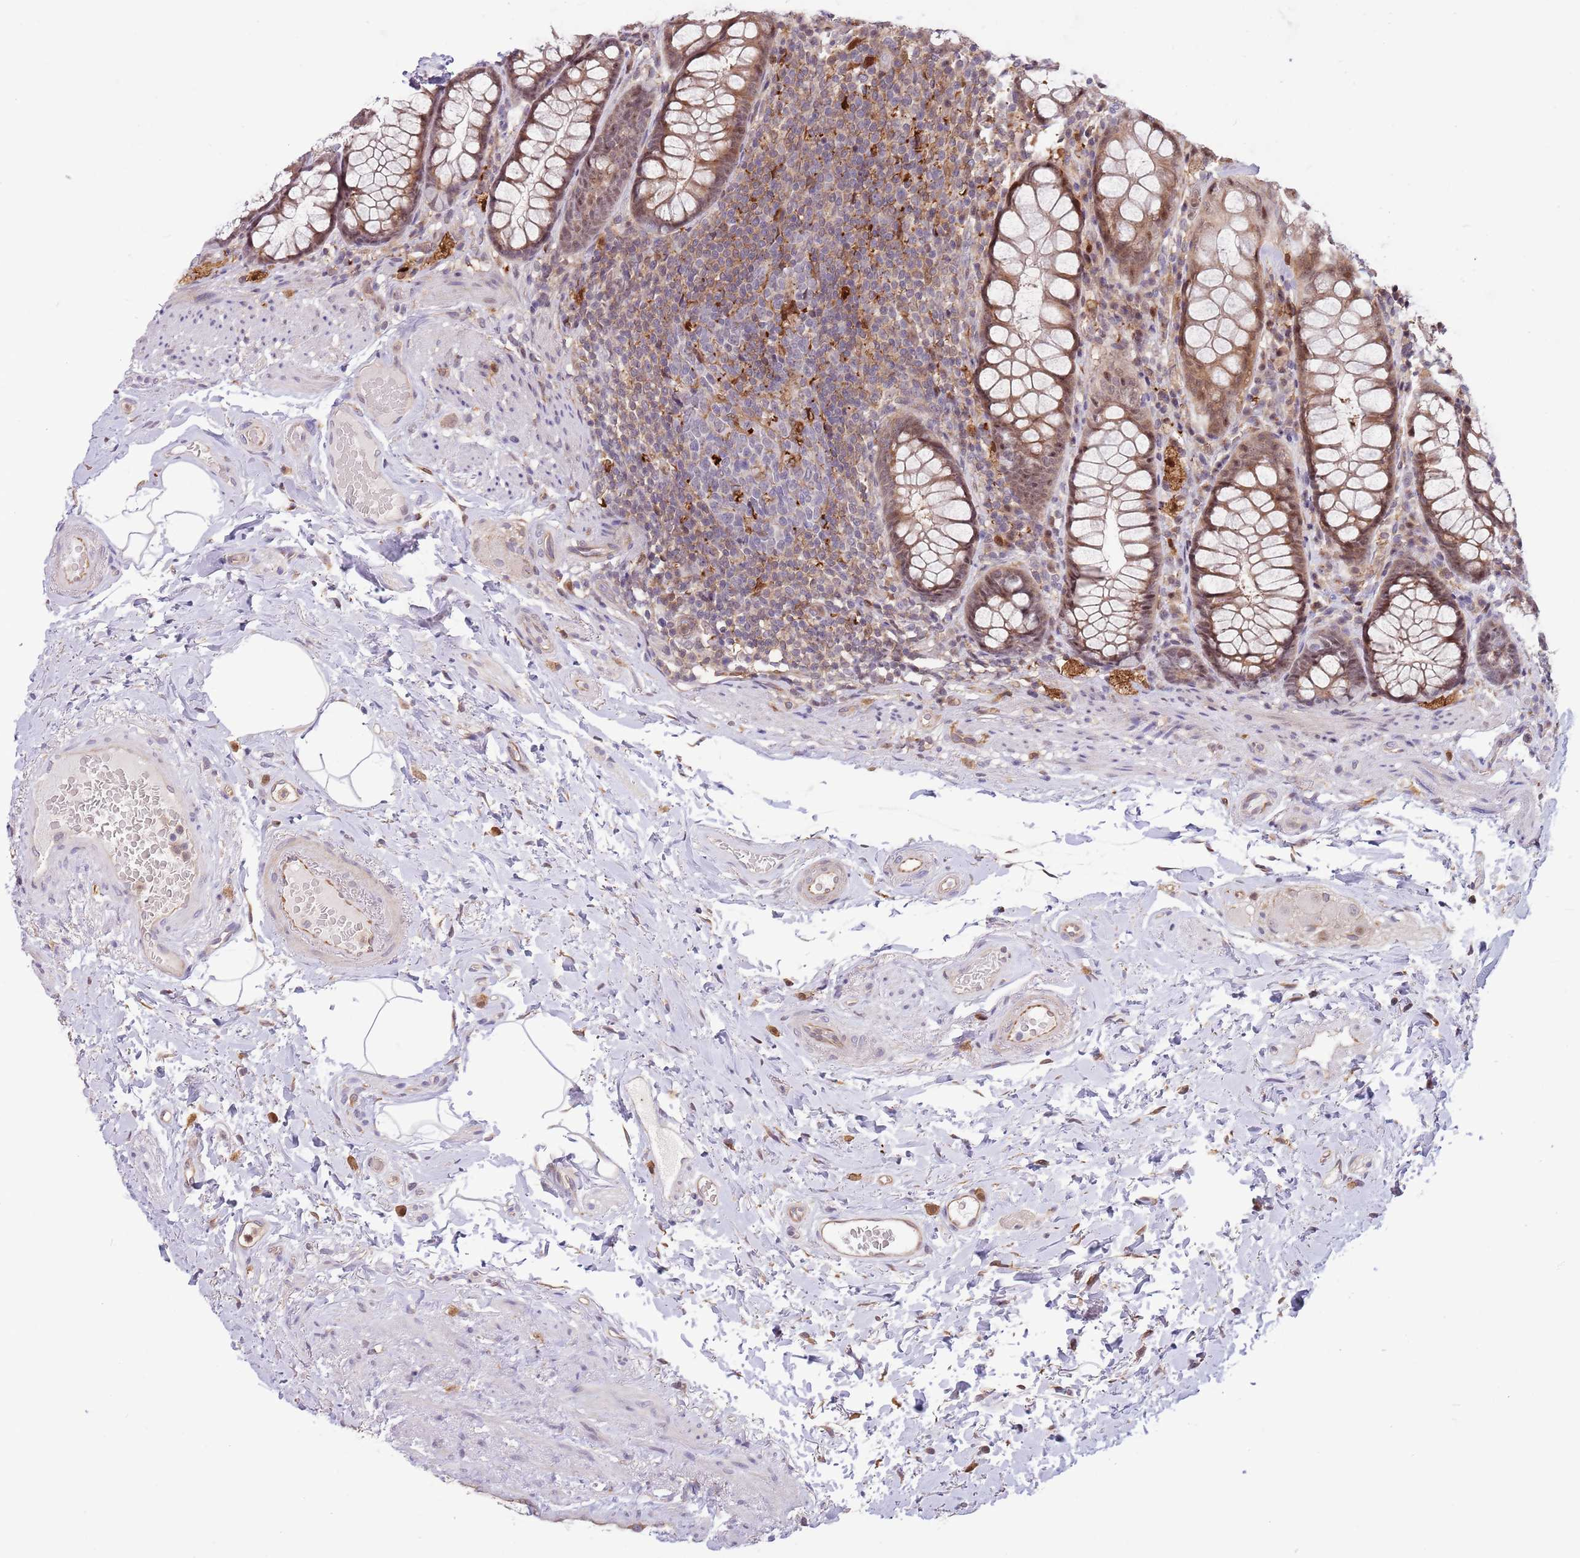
{"staining": {"intensity": "moderate", "quantity": ">75%", "location": "cytoplasmic/membranous,nuclear"}, "tissue": "rectum", "cell_type": "Glandular cells", "image_type": "normal", "snomed": [{"axis": "morphology", "description": "Normal tissue, NOS"}, {"axis": "topography", "description": "Rectum"}], "caption": "Immunohistochemical staining of normal rectum exhibits medium levels of moderate cytoplasmic/membranous,nuclear expression in about >75% of glandular cells. (Brightfield microscopy of DAB IHC at high magnification).", "gene": "CCNJL", "patient": {"sex": "male", "age": 83}}